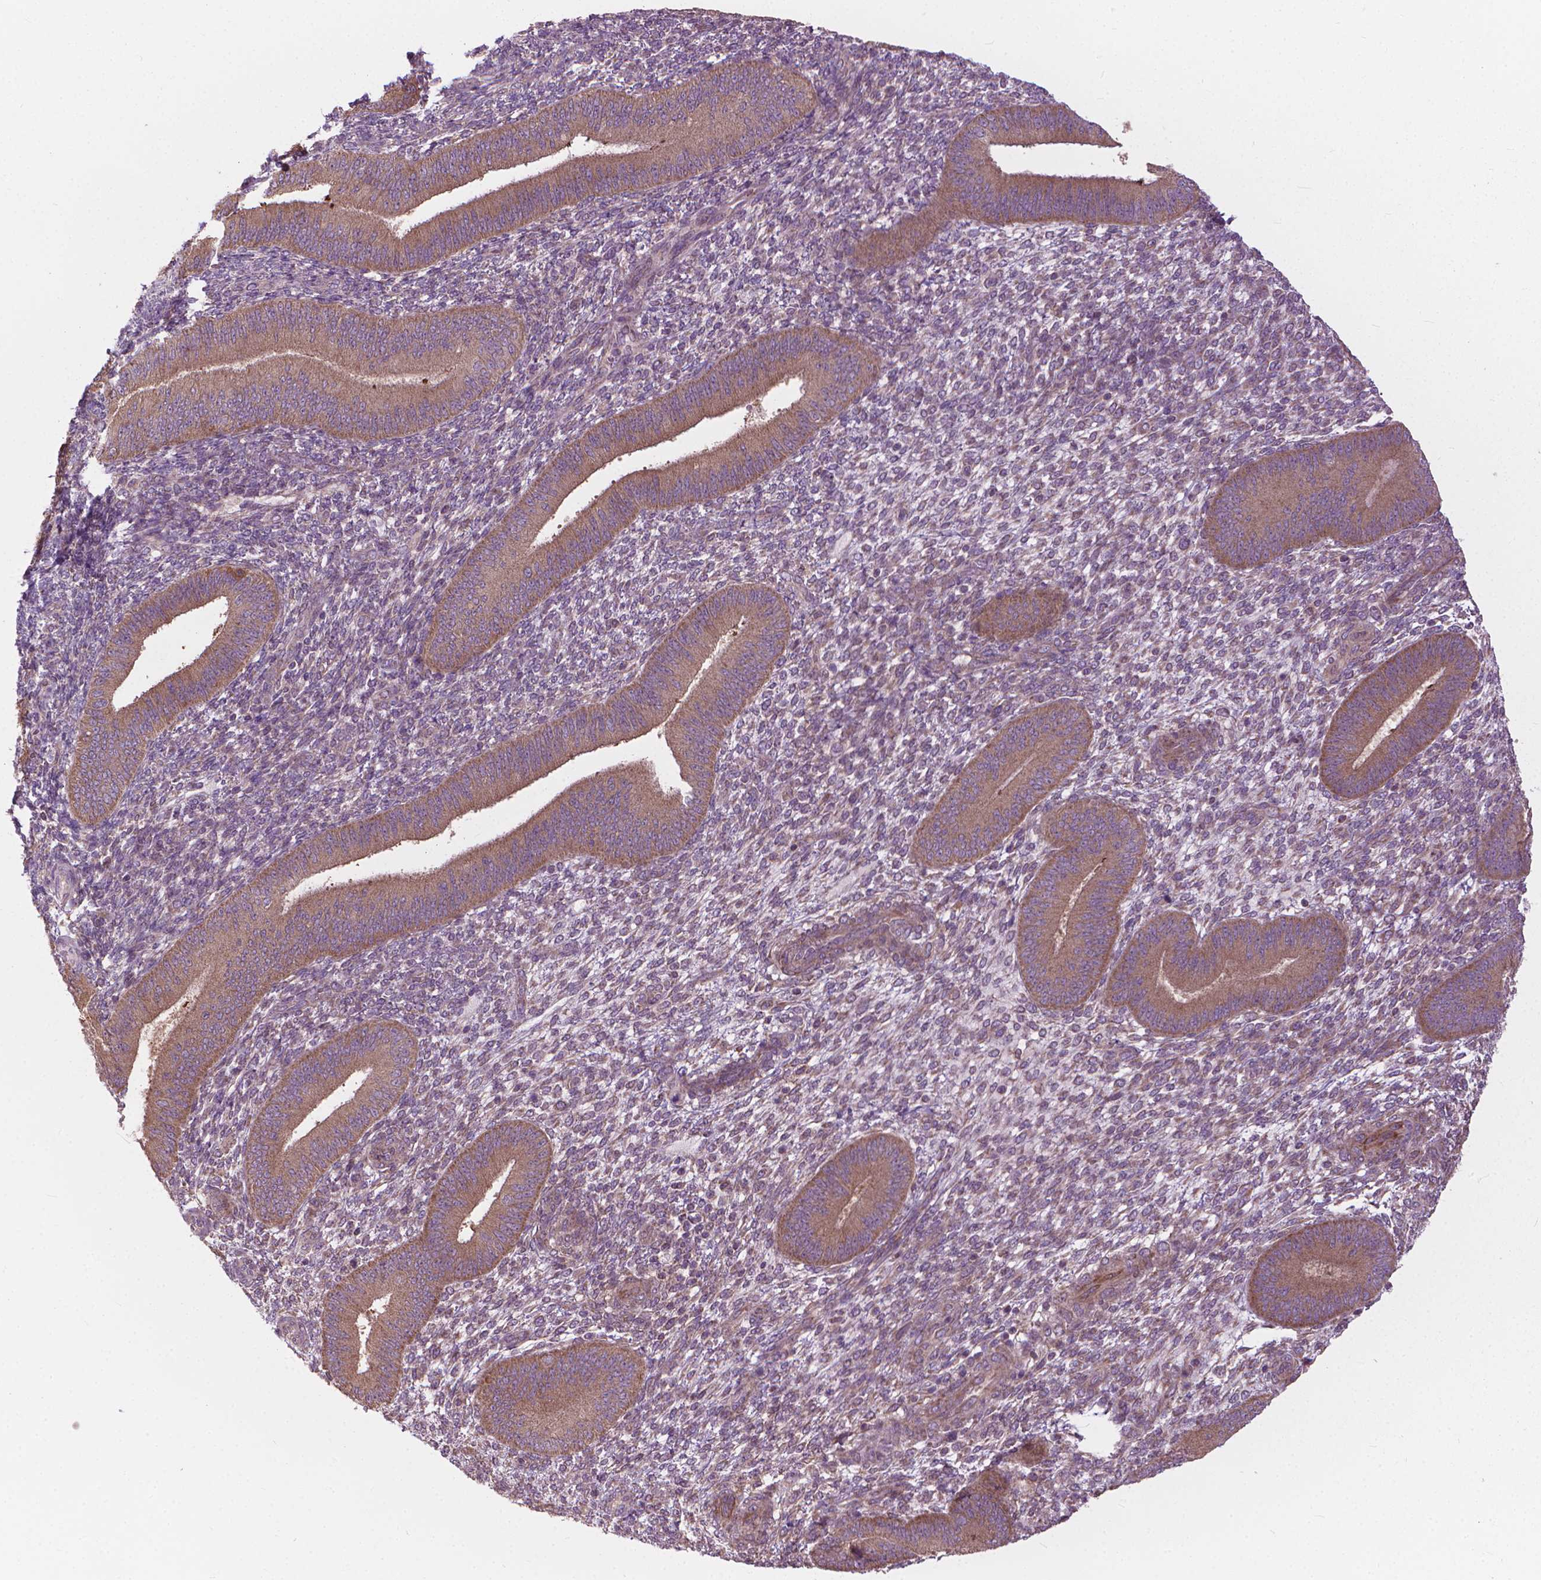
{"staining": {"intensity": "negative", "quantity": "none", "location": "none"}, "tissue": "endometrium", "cell_type": "Cells in endometrial stroma", "image_type": "normal", "snomed": [{"axis": "morphology", "description": "Normal tissue, NOS"}, {"axis": "topography", "description": "Endometrium"}], "caption": "High power microscopy image of an immunohistochemistry (IHC) micrograph of unremarkable endometrium, revealing no significant expression in cells in endometrial stroma.", "gene": "NUDT1", "patient": {"sex": "female", "age": 39}}